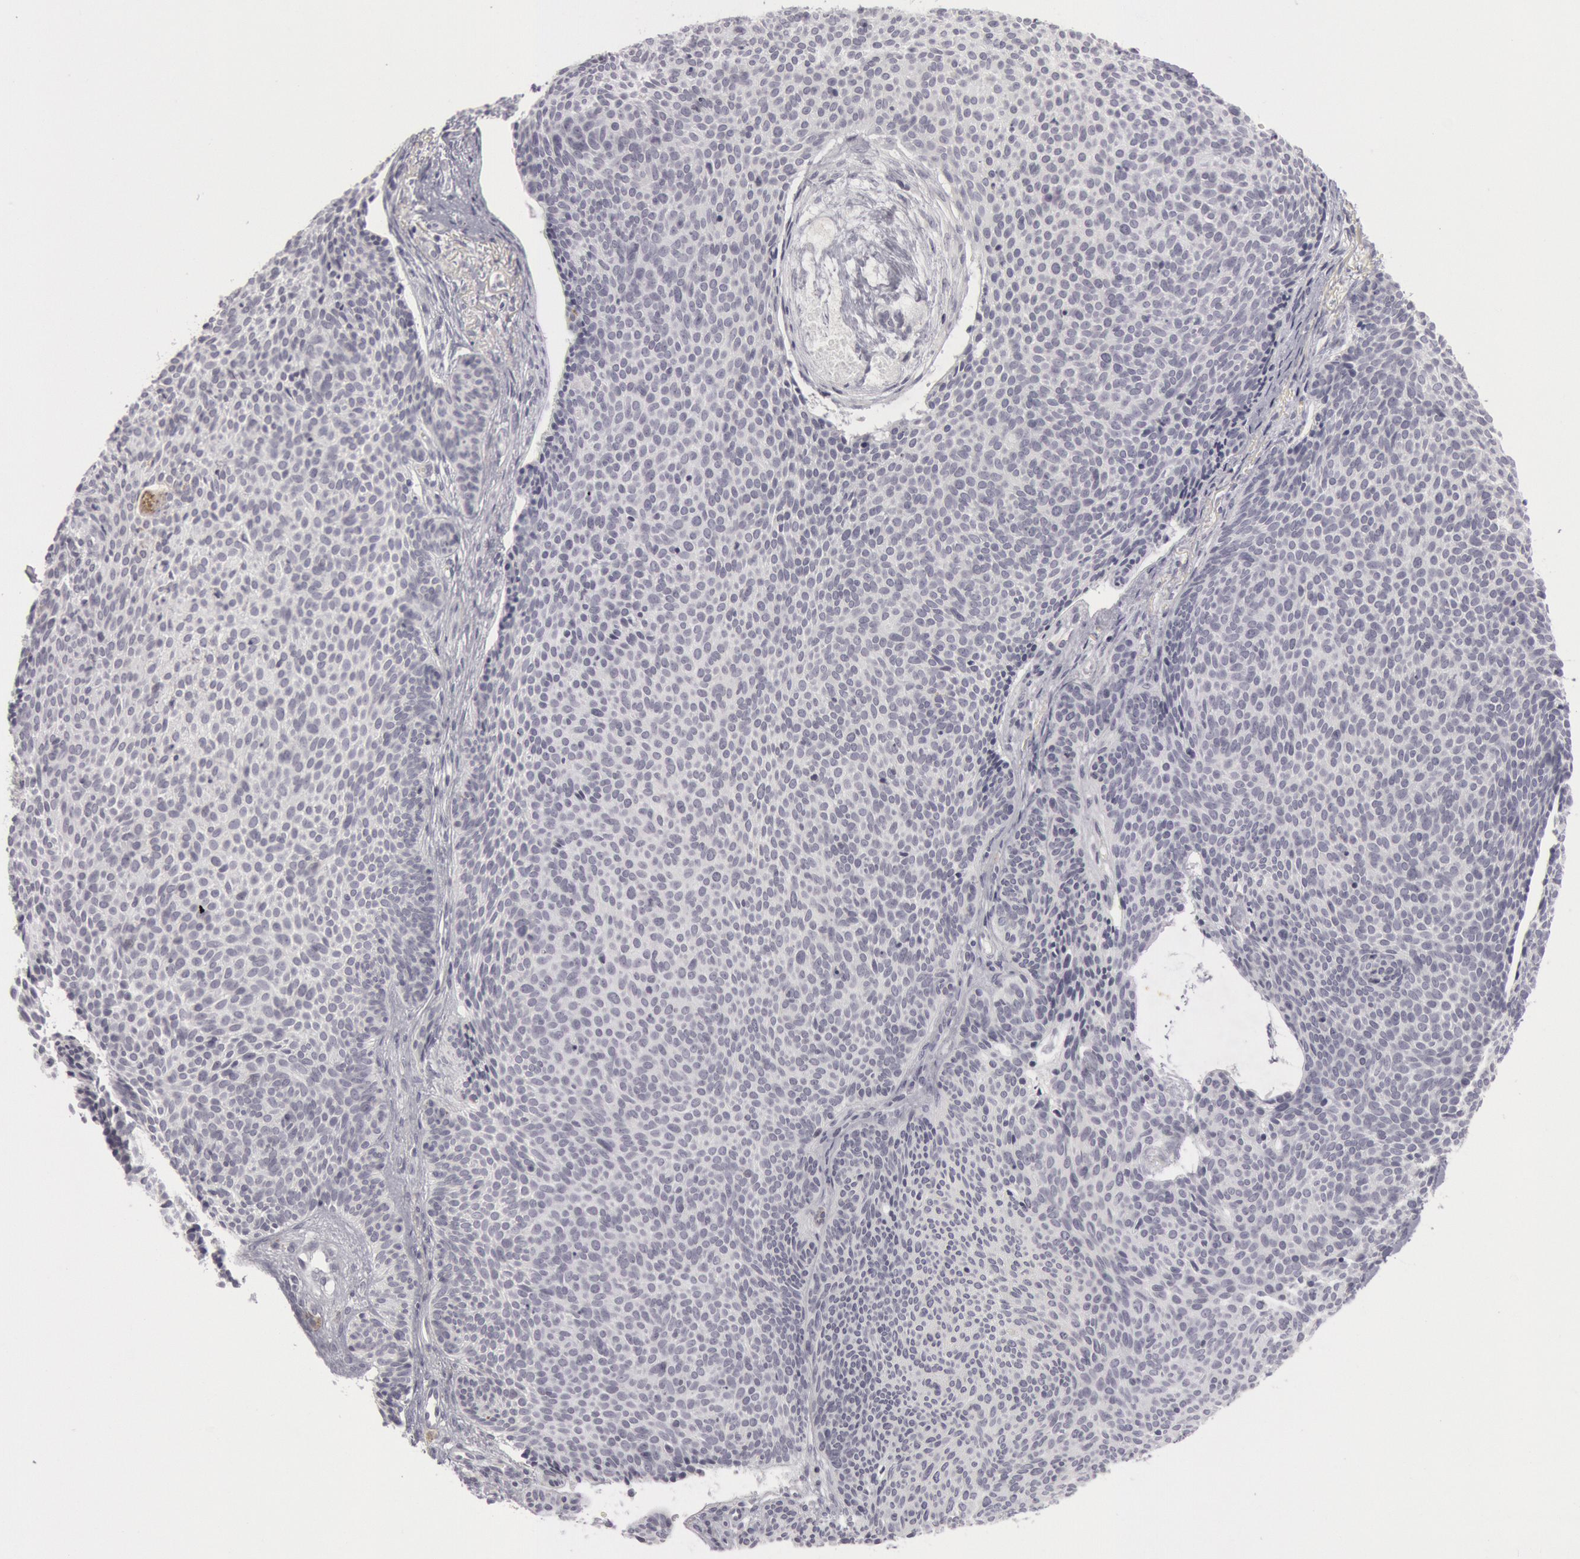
{"staining": {"intensity": "negative", "quantity": "none", "location": "none"}, "tissue": "skin cancer", "cell_type": "Tumor cells", "image_type": "cancer", "snomed": [{"axis": "morphology", "description": "Basal cell carcinoma"}, {"axis": "topography", "description": "Skin"}], "caption": "Tumor cells show no significant expression in basal cell carcinoma (skin). (DAB IHC visualized using brightfield microscopy, high magnification).", "gene": "KRT16", "patient": {"sex": "male", "age": 84}}